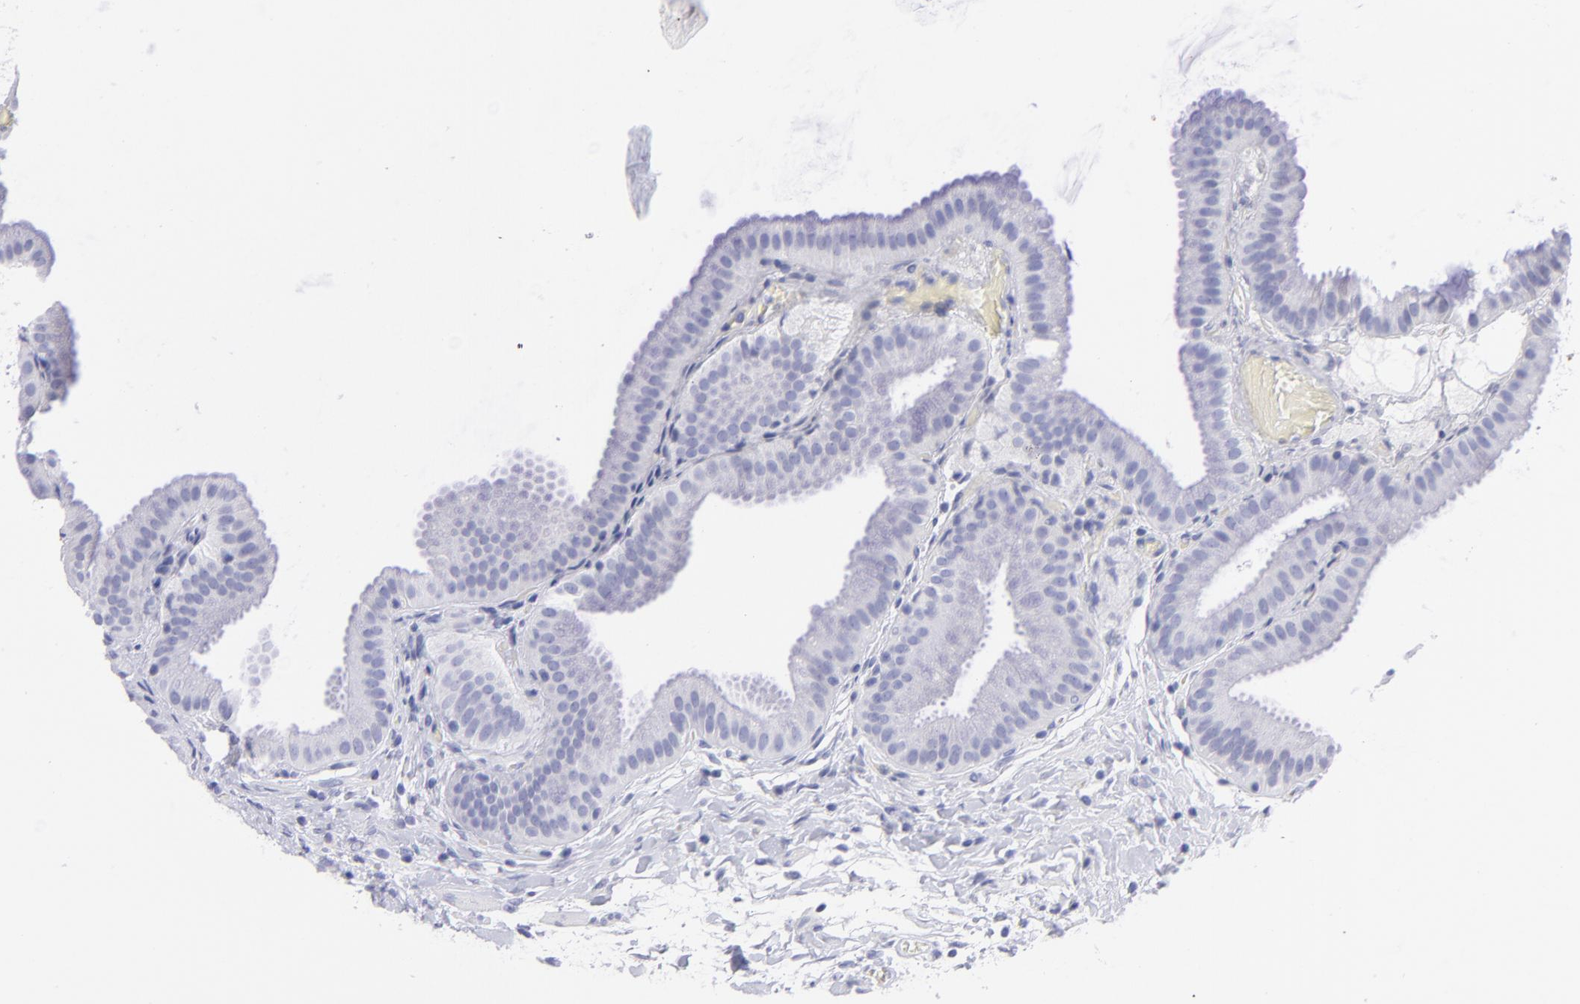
{"staining": {"intensity": "negative", "quantity": "none", "location": "none"}, "tissue": "gallbladder", "cell_type": "Glandular cells", "image_type": "normal", "snomed": [{"axis": "morphology", "description": "Normal tissue, NOS"}, {"axis": "topography", "description": "Gallbladder"}], "caption": "There is no significant staining in glandular cells of gallbladder. Nuclei are stained in blue.", "gene": "PIP", "patient": {"sex": "female", "age": 63}}